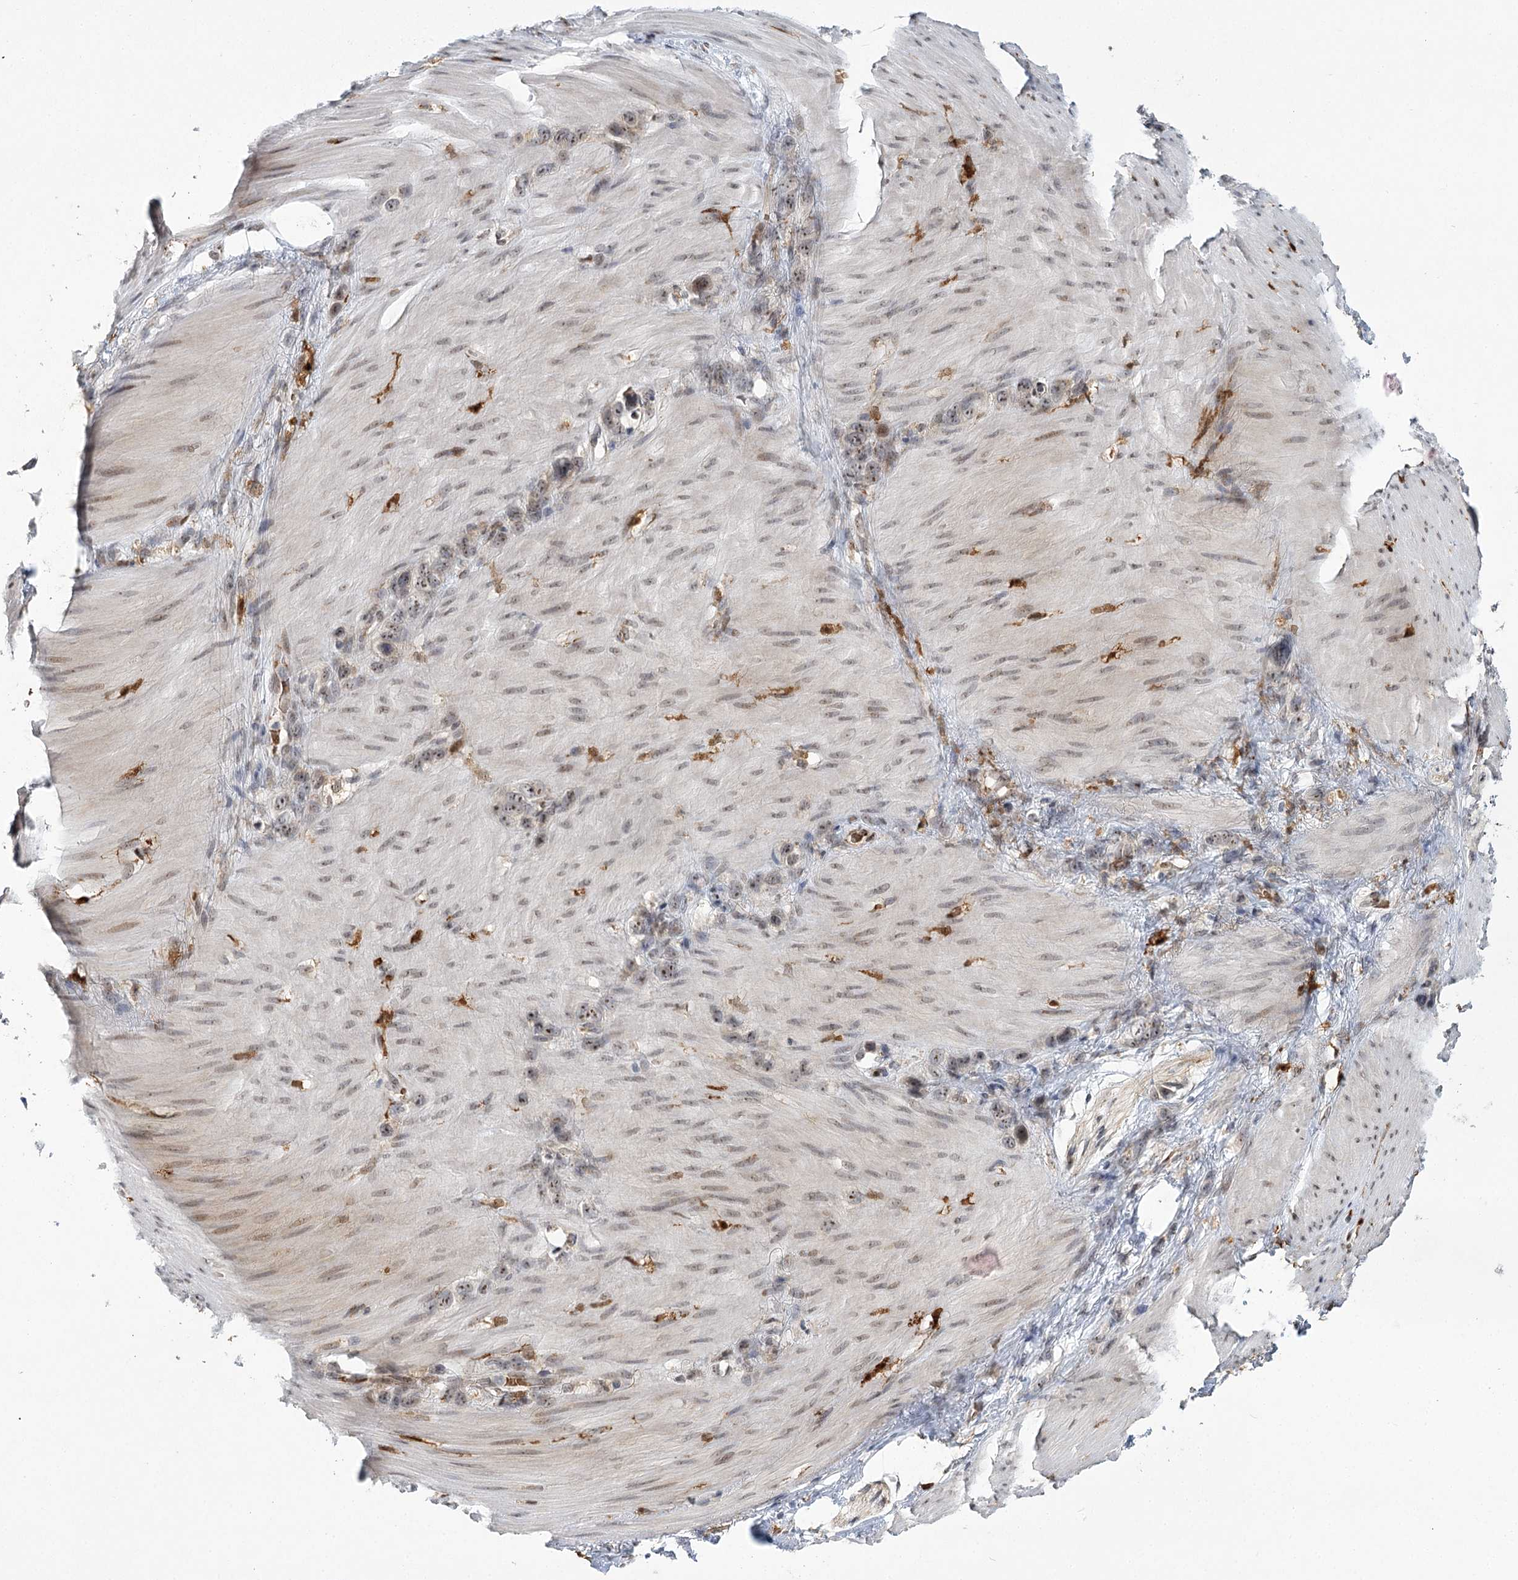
{"staining": {"intensity": "weak", "quantity": "25%-75%", "location": "nuclear"}, "tissue": "stomach cancer", "cell_type": "Tumor cells", "image_type": "cancer", "snomed": [{"axis": "morphology", "description": "Normal tissue, NOS"}, {"axis": "morphology", "description": "Adenocarcinoma, NOS"}, {"axis": "morphology", "description": "Adenocarcinoma, High grade"}, {"axis": "topography", "description": "Stomach, upper"}, {"axis": "topography", "description": "Stomach"}], "caption": "Adenocarcinoma (high-grade) (stomach) tissue displays weak nuclear expression in about 25%-75% of tumor cells", "gene": "WDR36", "patient": {"sex": "female", "age": 65}}